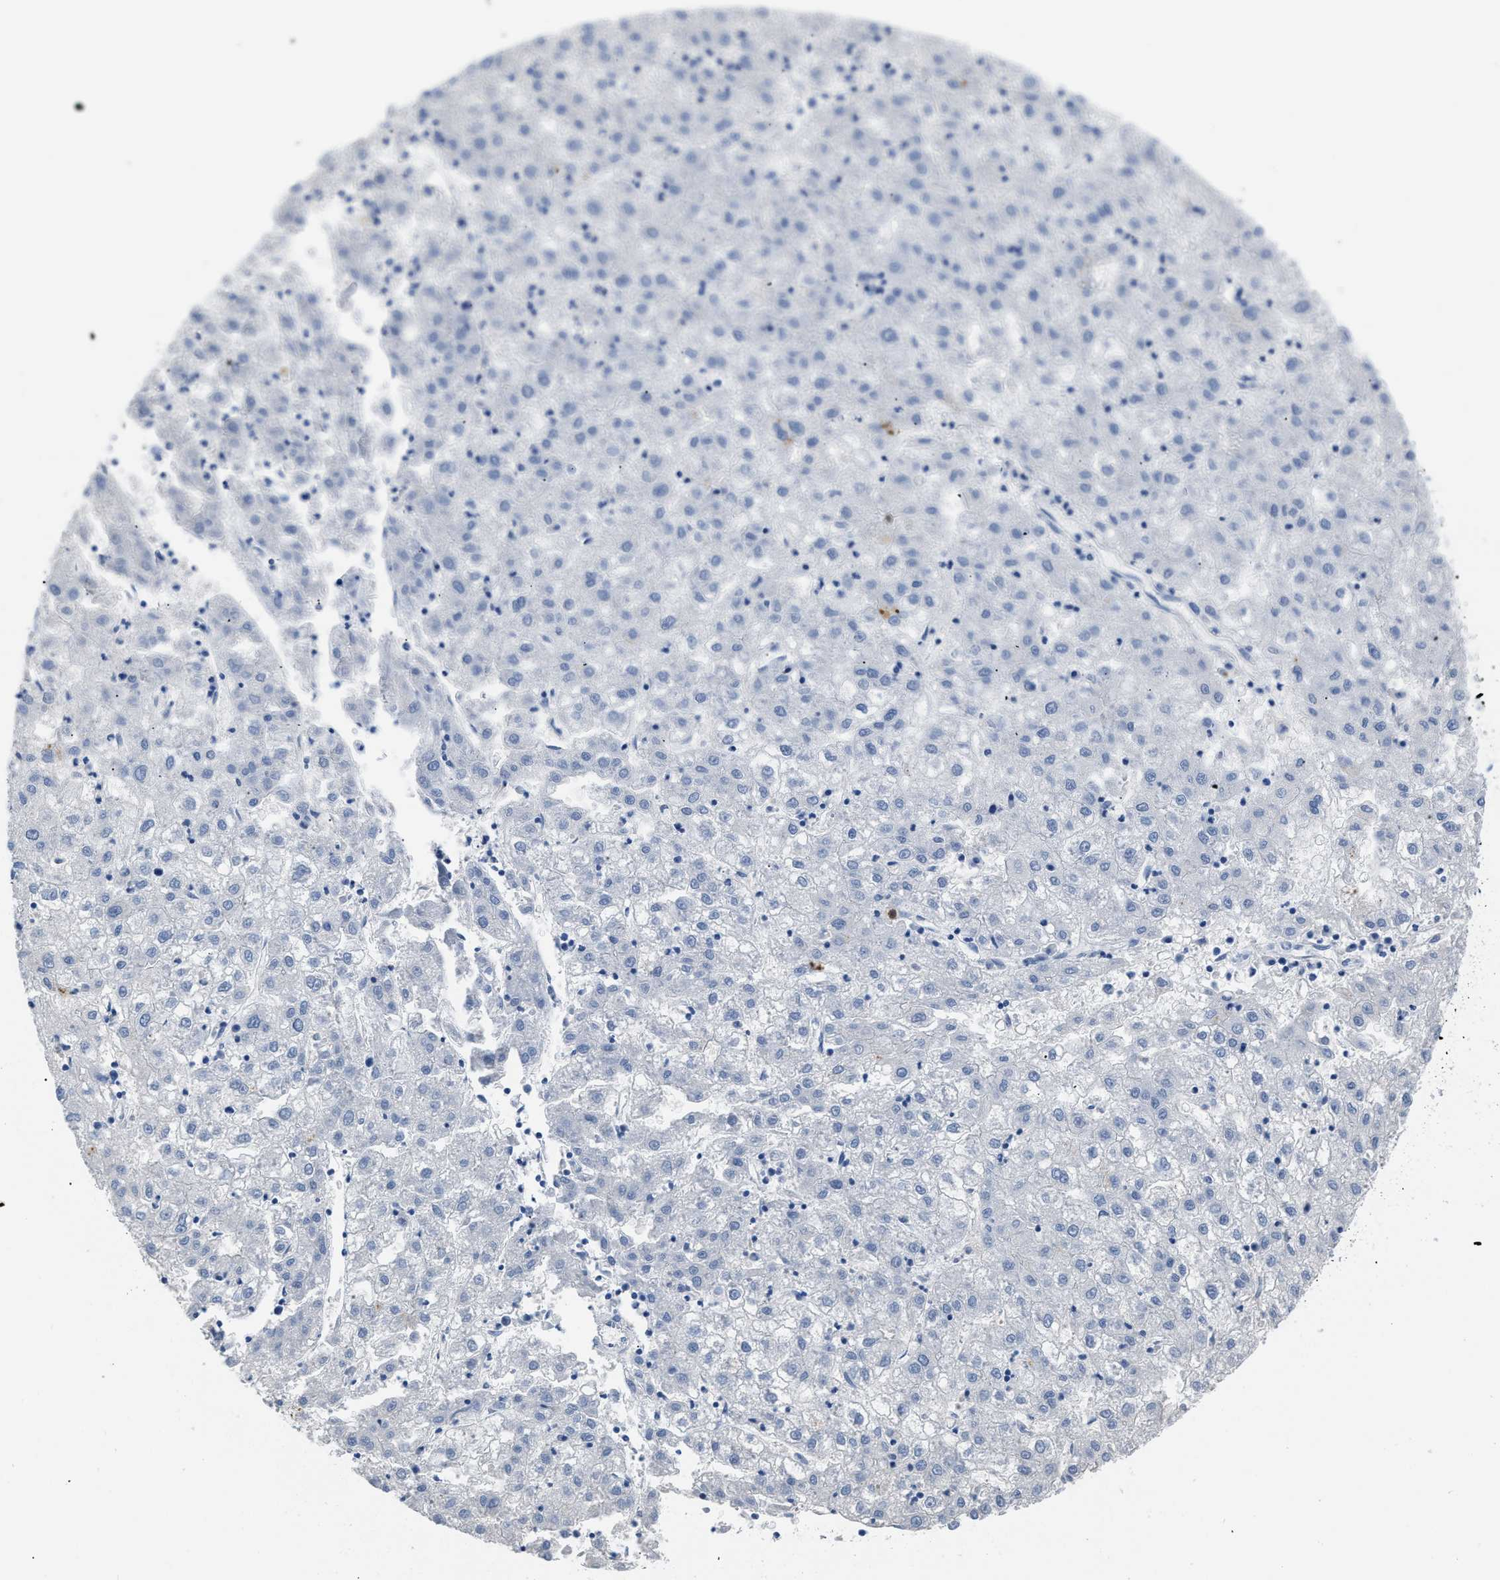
{"staining": {"intensity": "negative", "quantity": "none", "location": "none"}, "tissue": "liver cancer", "cell_type": "Tumor cells", "image_type": "cancer", "snomed": [{"axis": "morphology", "description": "Carcinoma, Hepatocellular, NOS"}, {"axis": "topography", "description": "Liver"}], "caption": "High magnification brightfield microscopy of liver hepatocellular carcinoma stained with DAB (3,3'-diaminobenzidine) (brown) and counterstained with hematoxylin (blue): tumor cells show no significant positivity. (DAB IHC visualized using brightfield microscopy, high magnification).", "gene": "BOLL", "patient": {"sex": "male", "age": 72}}